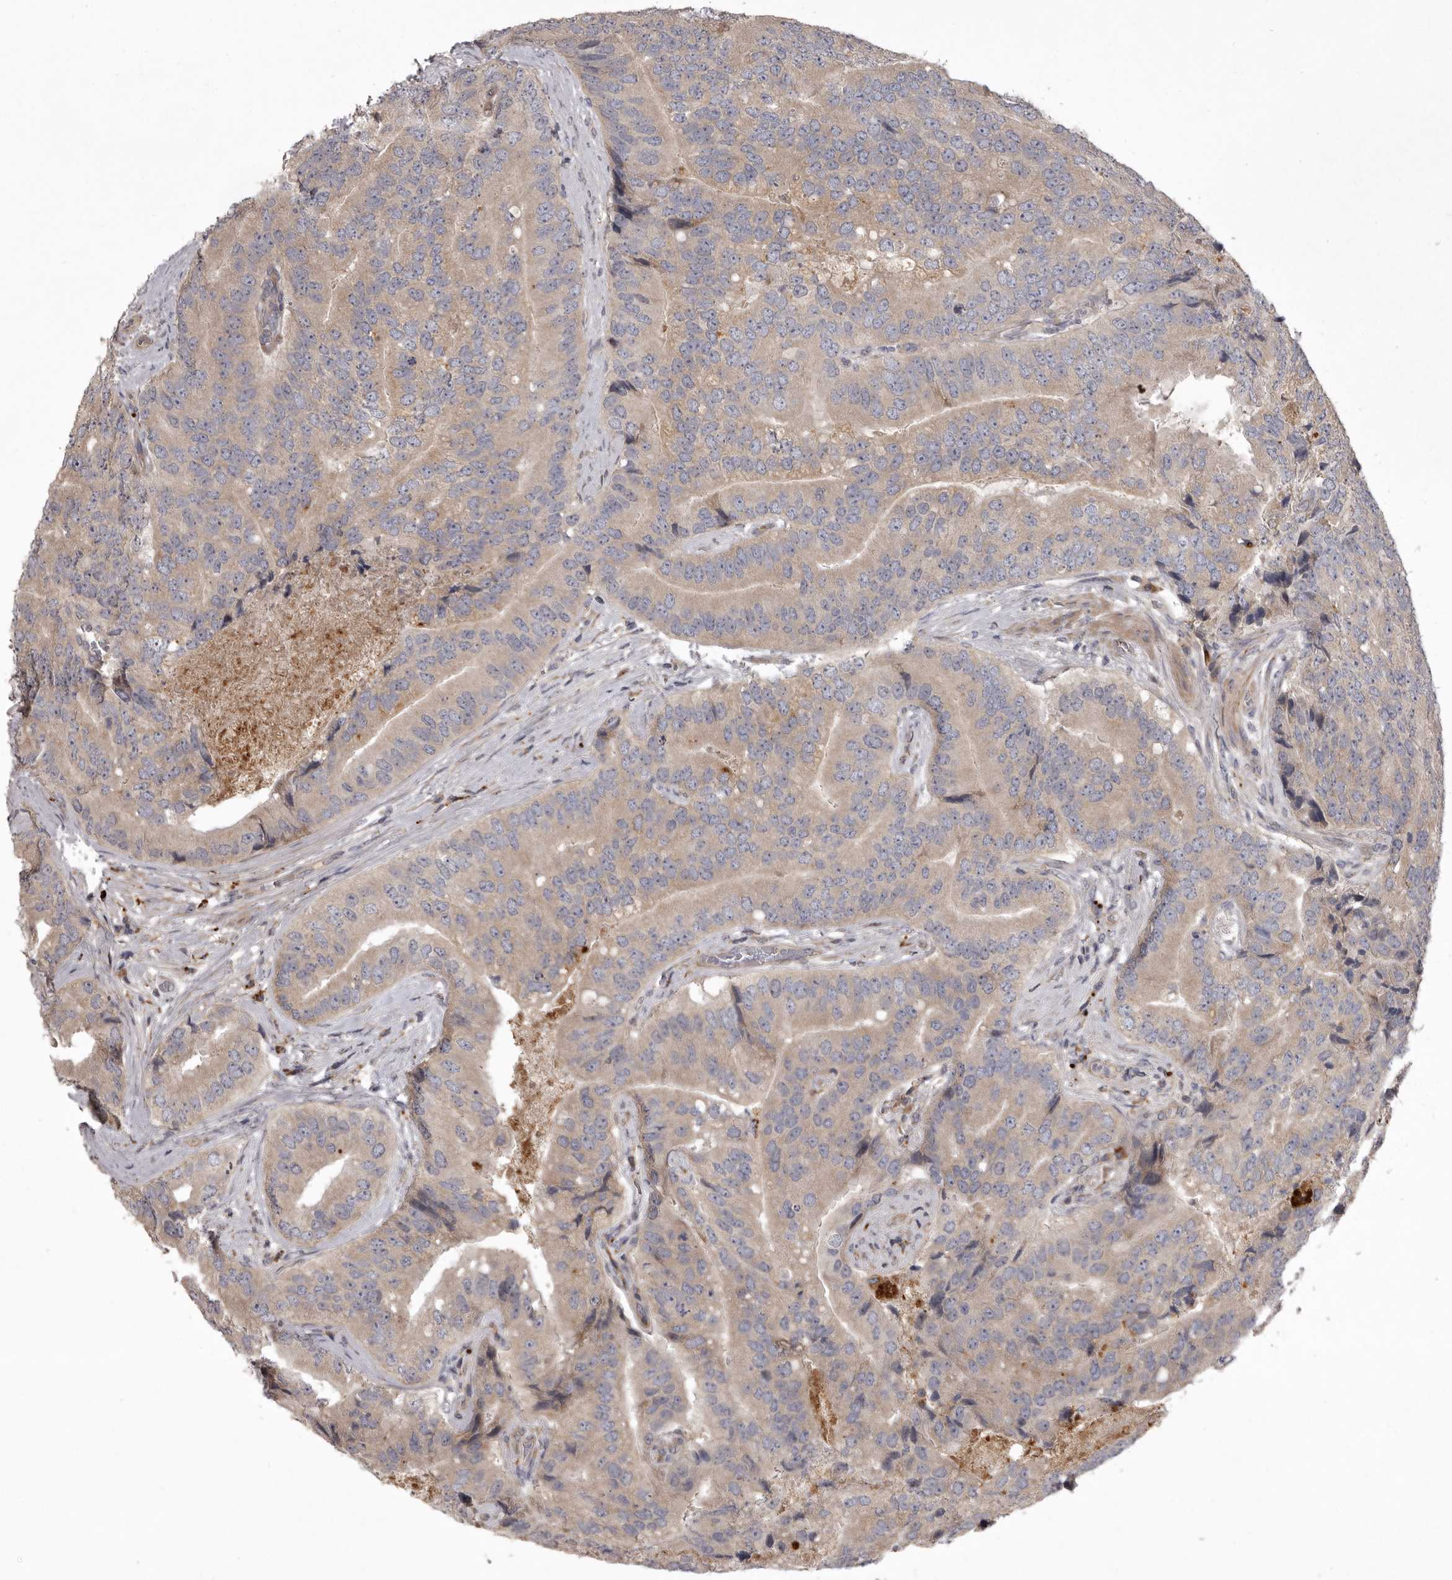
{"staining": {"intensity": "weak", "quantity": "25%-75%", "location": "cytoplasmic/membranous"}, "tissue": "prostate cancer", "cell_type": "Tumor cells", "image_type": "cancer", "snomed": [{"axis": "morphology", "description": "Adenocarcinoma, High grade"}, {"axis": "topography", "description": "Prostate"}], "caption": "Immunohistochemistry (IHC) image of neoplastic tissue: prostate cancer stained using IHC exhibits low levels of weak protein expression localized specifically in the cytoplasmic/membranous of tumor cells, appearing as a cytoplasmic/membranous brown color.", "gene": "WDR47", "patient": {"sex": "male", "age": 70}}